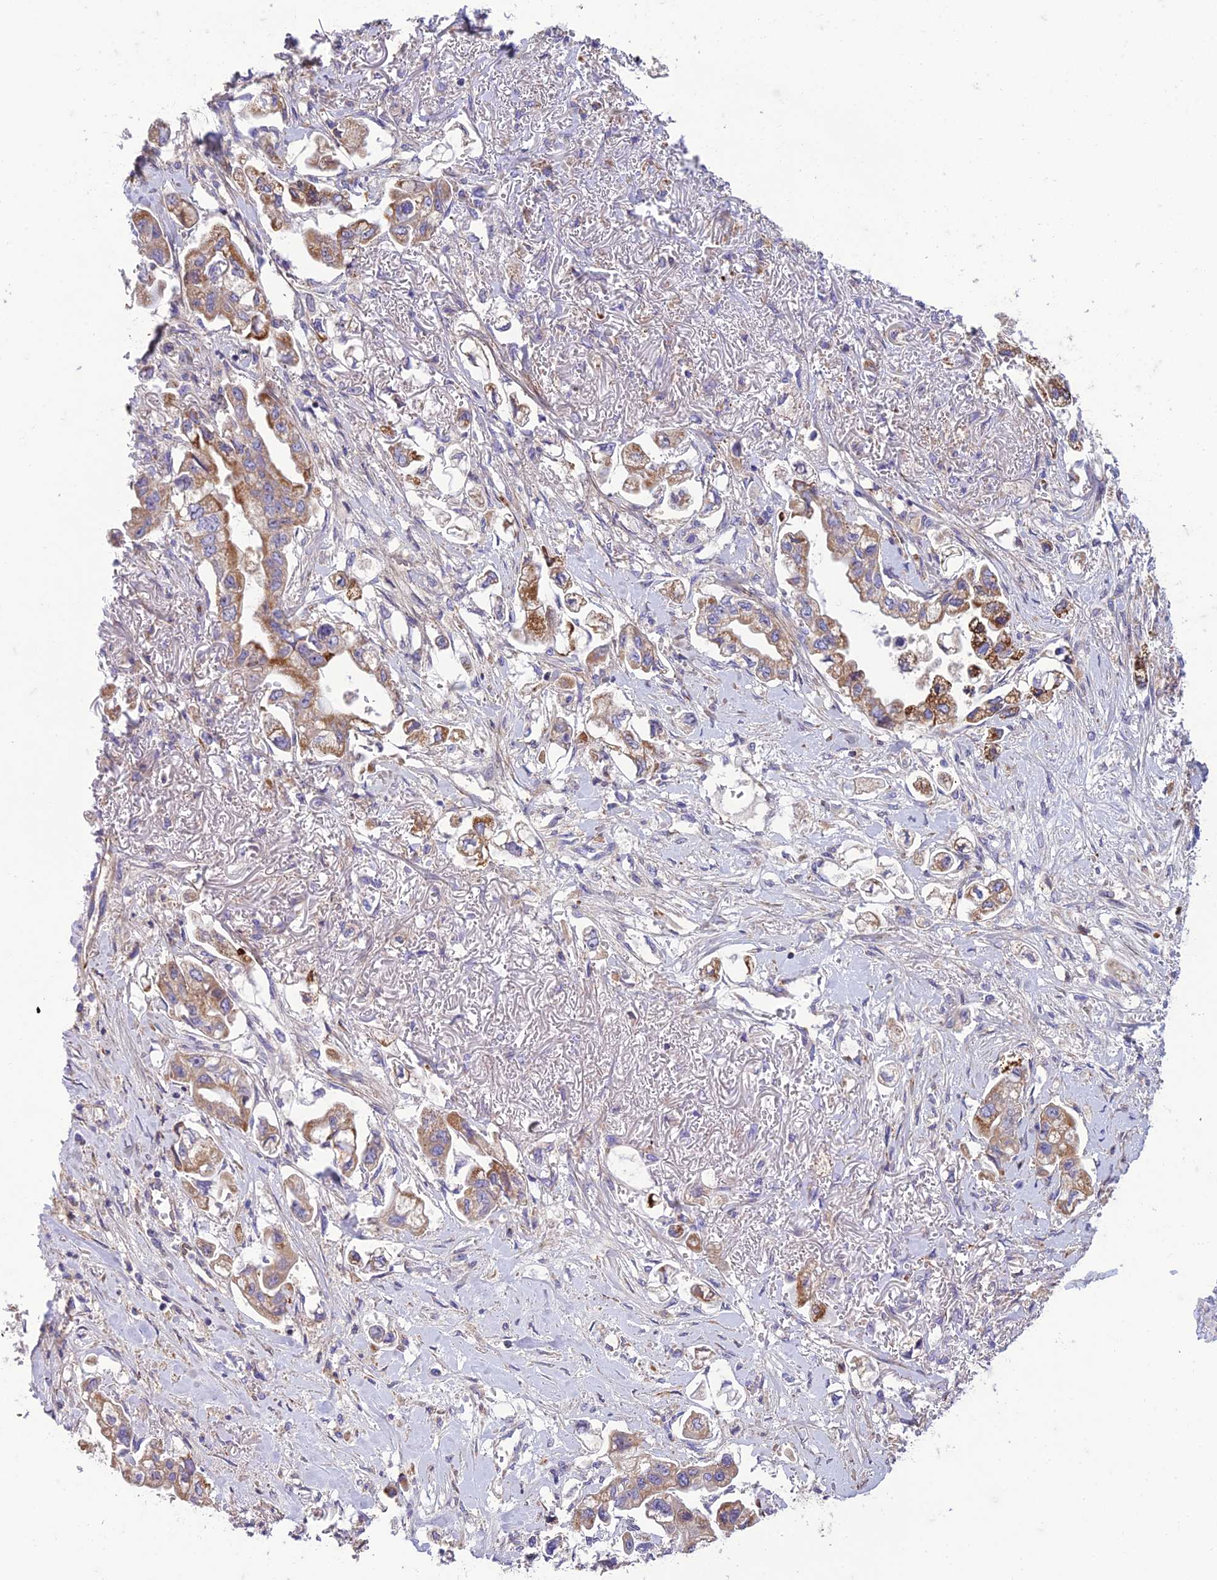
{"staining": {"intensity": "moderate", "quantity": ">75%", "location": "cytoplasmic/membranous"}, "tissue": "stomach cancer", "cell_type": "Tumor cells", "image_type": "cancer", "snomed": [{"axis": "morphology", "description": "Adenocarcinoma, NOS"}, {"axis": "topography", "description": "Stomach"}], "caption": "Protein staining reveals moderate cytoplasmic/membranous staining in about >75% of tumor cells in stomach cancer.", "gene": "SEL1L3", "patient": {"sex": "male", "age": 62}}